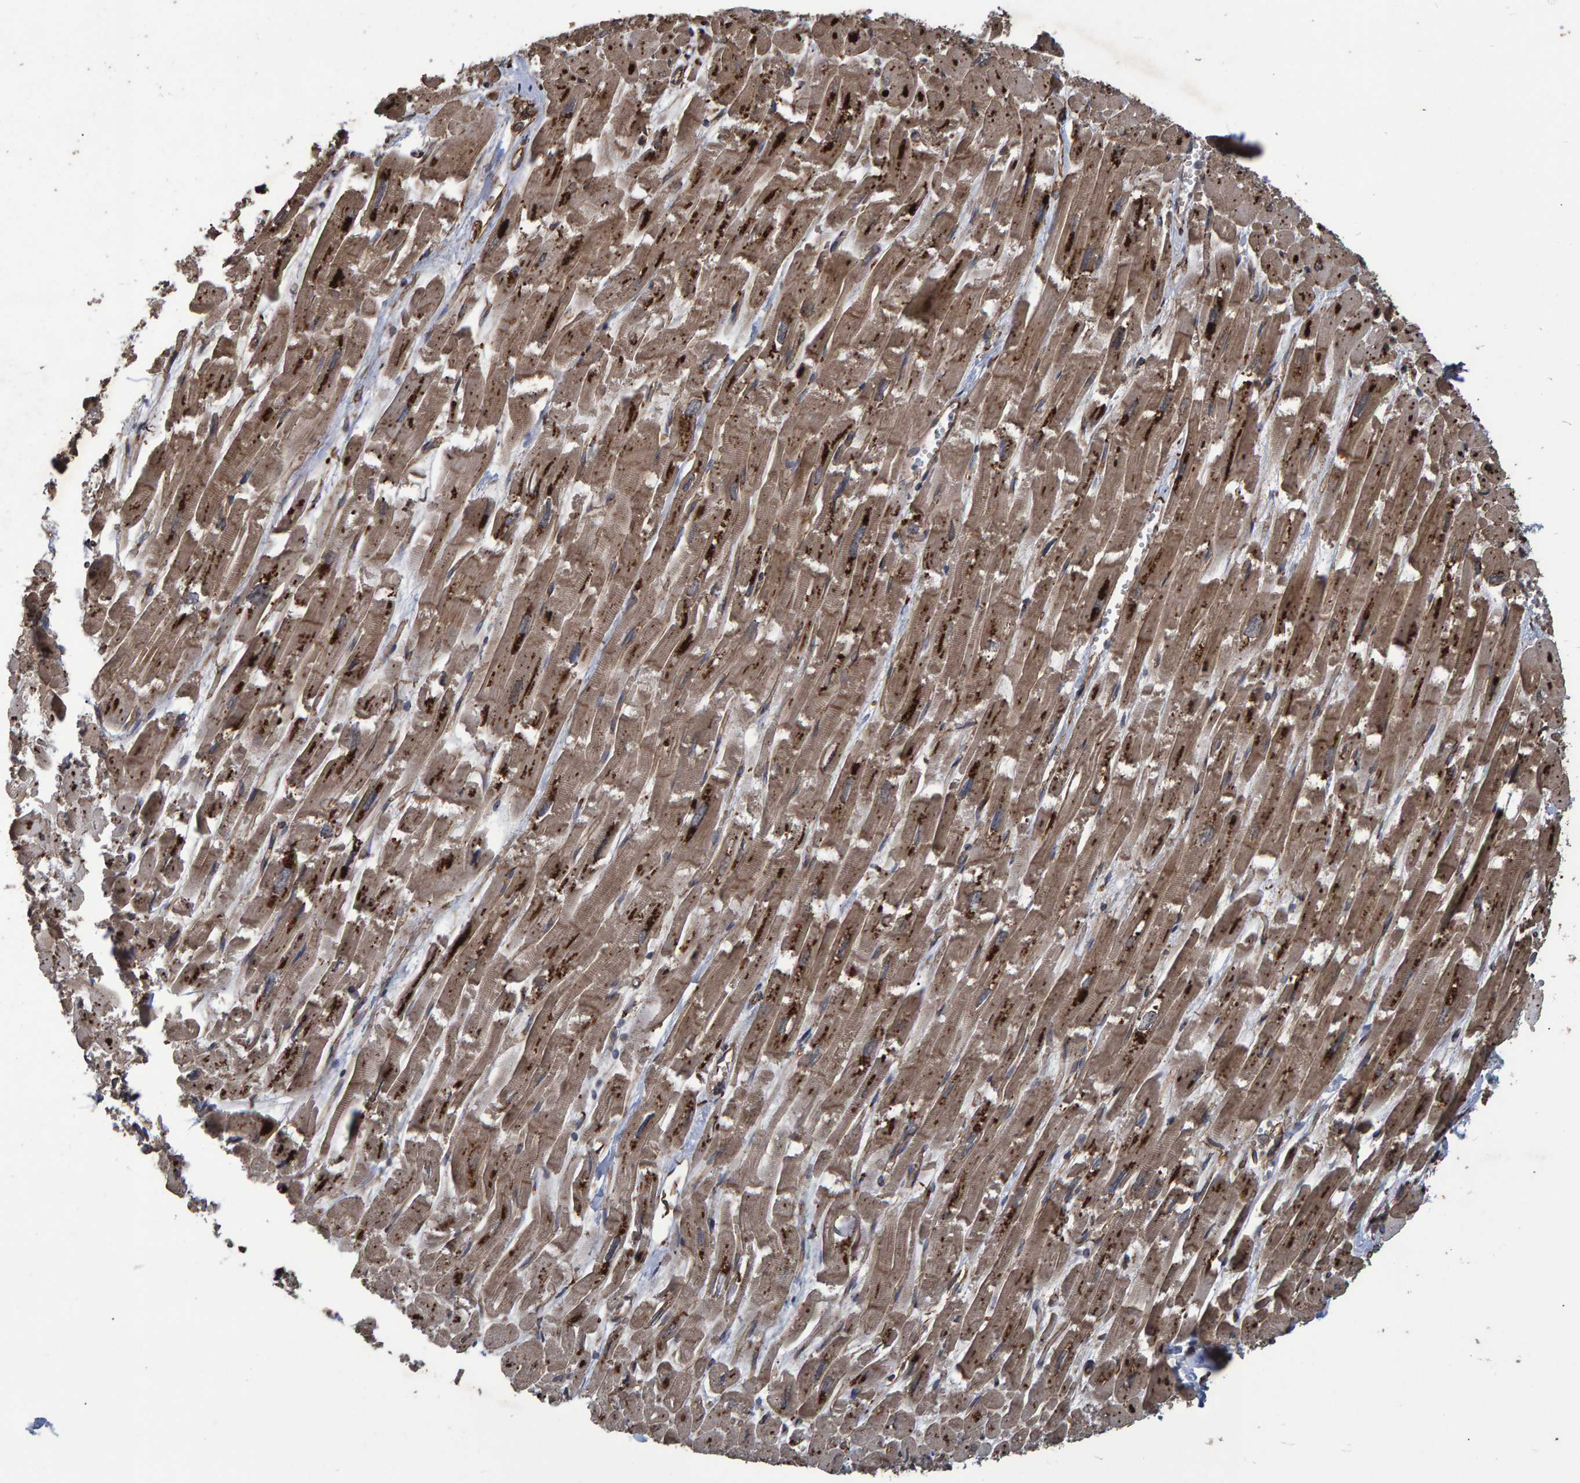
{"staining": {"intensity": "strong", "quantity": ">75%", "location": "cytoplasmic/membranous"}, "tissue": "heart muscle", "cell_type": "Cardiomyocytes", "image_type": "normal", "snomed": [{"axis": "morphology", "description": "Normal tissue, NOS"}, {"axis": "topography", "description": "Heart"}], "caption": "Immunohistochemistry (IHC) of unremarkable human heart muscle displays high levels of strong cytoplasmic/membranous staining in about >75% of cardiomyocytes.", "gene": "TRIM68", "patient": {"sex": "male", "age": 54}}